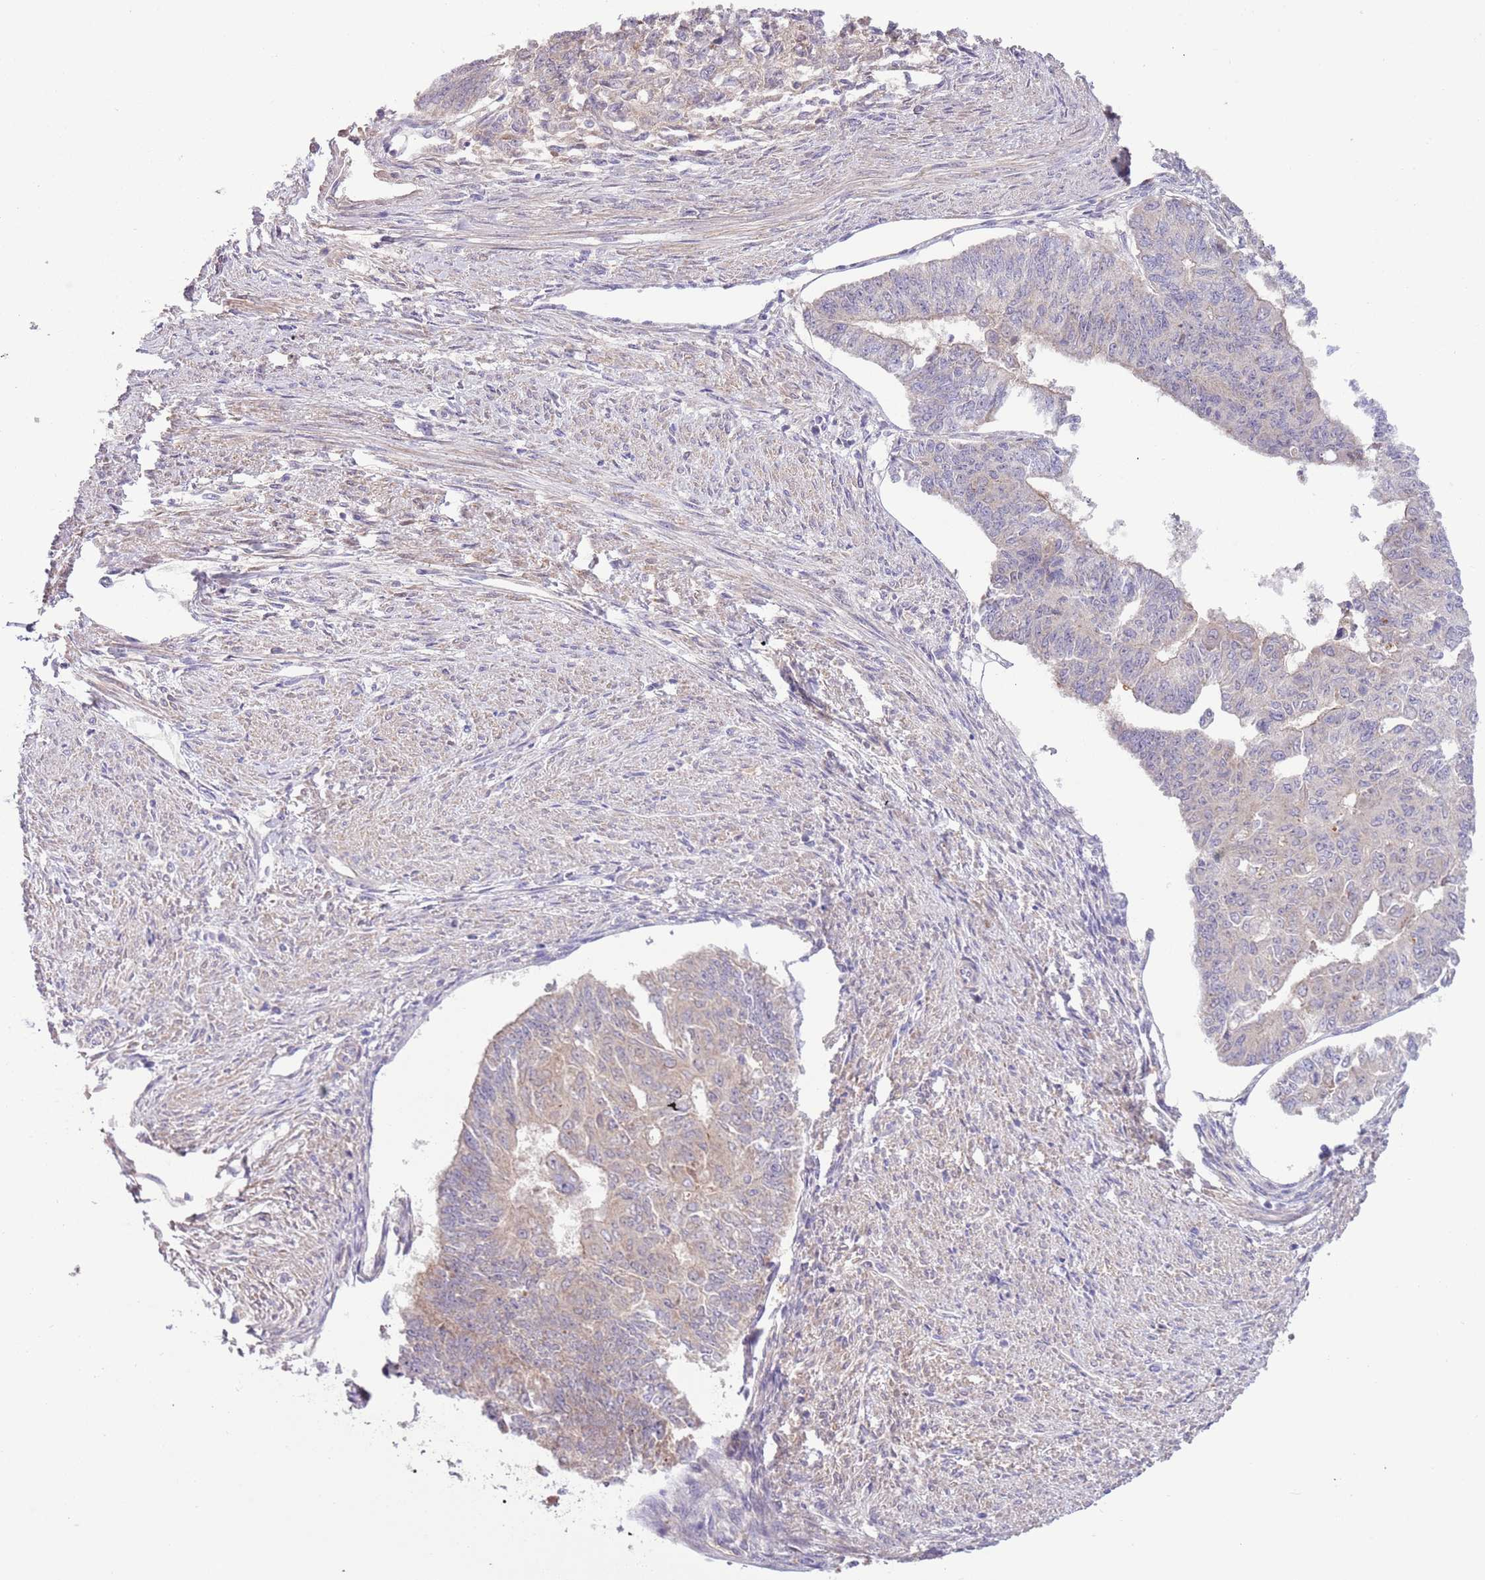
{"staining": {"intensity": "weak", "quantity": "<25%", "location": "cytoplasmic/membranous"}, "tissue": "endometrial cancer", "cell_type": "Tumor cells", "image_type": "cancer", "snomed": [{"axis": "morphology", "description": "Adenocarcinoma, NOS"}, {"axis": "topography", "description": "Endometrium"}], "caption": "Tumor cells are negative for protein expression in human endometrial cancer (adenocarcinoma).", "gene": "SHROOM3", "patient": {"sex": "female", "age": 32}}